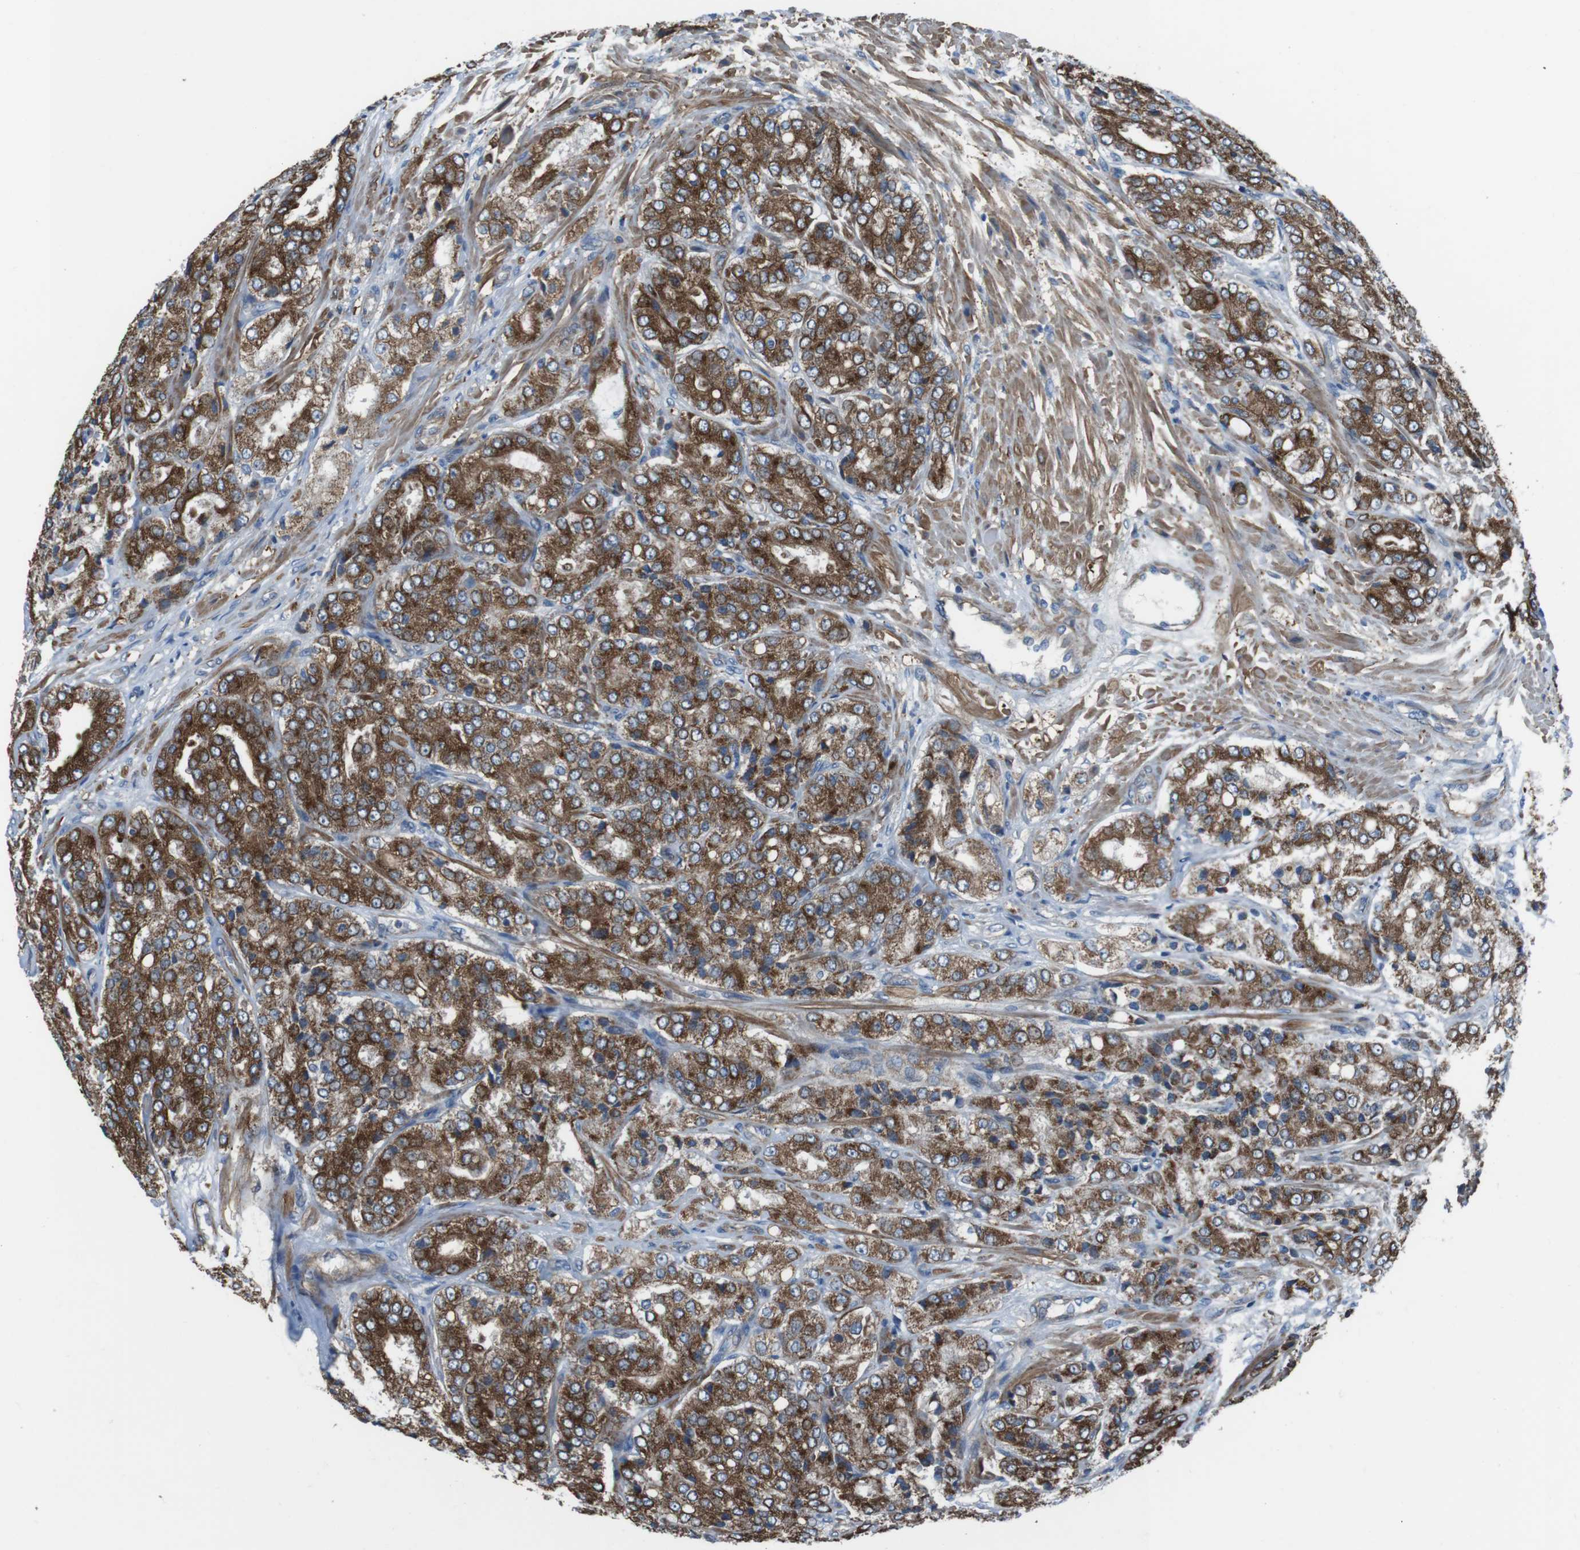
{"staining": {"intensity": "strong", "quantity": ">75%", "location": "cytoplasmic/membranous"}, "tissue": "prostate cancer", "cell_type": "Tumor cells", "image_type": "cancer", "snomed": [{"axis": "morphology", "description": "Adenocarcinoma, High grade"}, {"axis": "topography", "description": "Prostate"}], "caption": "Immunohistochemistry (IHC) histopathology image of neoplastic tissue: high-grade adenocarcinoma (prostate) stained using immunohistochemistry displays high levels of strong protein expression localized specifically in the cytoplasmic/membranous of tumor cells, appearing as a cytoplasmic/membranous brown color.", "gene": "FAM174B", "patient": {"sex": "male", "age": 65}}